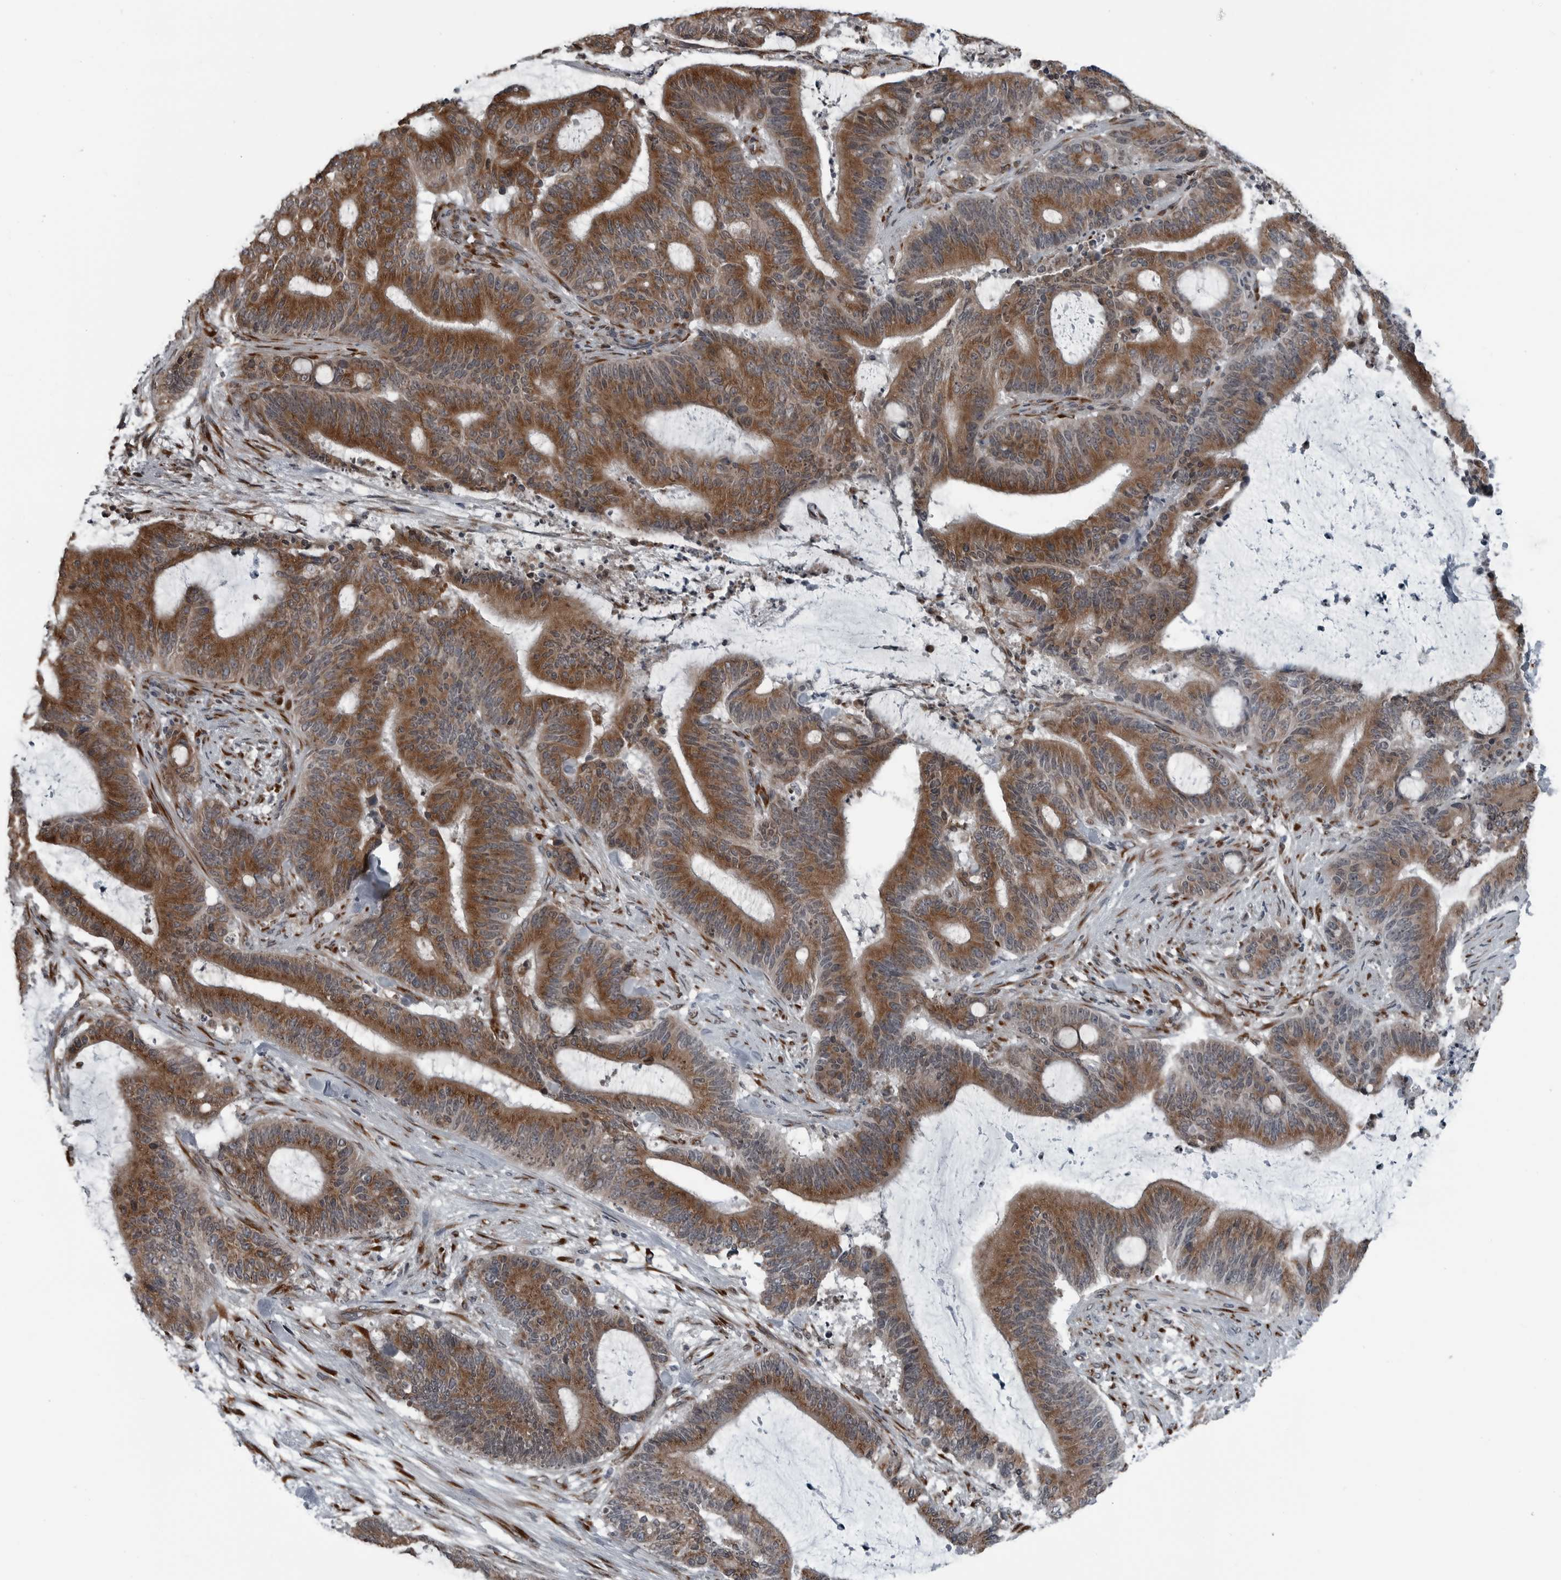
{"staining": {"intensity": "strong", "quantity": ">75%", "location": "cytoplasmic/membranous"}, "tissue": "liver cancer", "cell_type": "Tumor cells", "image_type": "cancer", "snomed": [{"axis": "morphology", "description": "Normal tissue, NOS"}, {"axis": "morphology", "description": "Cholangiocarcinoma"}, {"axis": "topography", "description": "Liver"}, {"axis": "topography", "description": "Peripheral nerve tissue"}], "caption": "Immunohistochemistry of liver cancer displays high levels of strong cytoplasmic/membranous staining in approximately >75% of tumor cells.", "gene": "CEP85", "patient": {"sex": "female", "age": 73}}